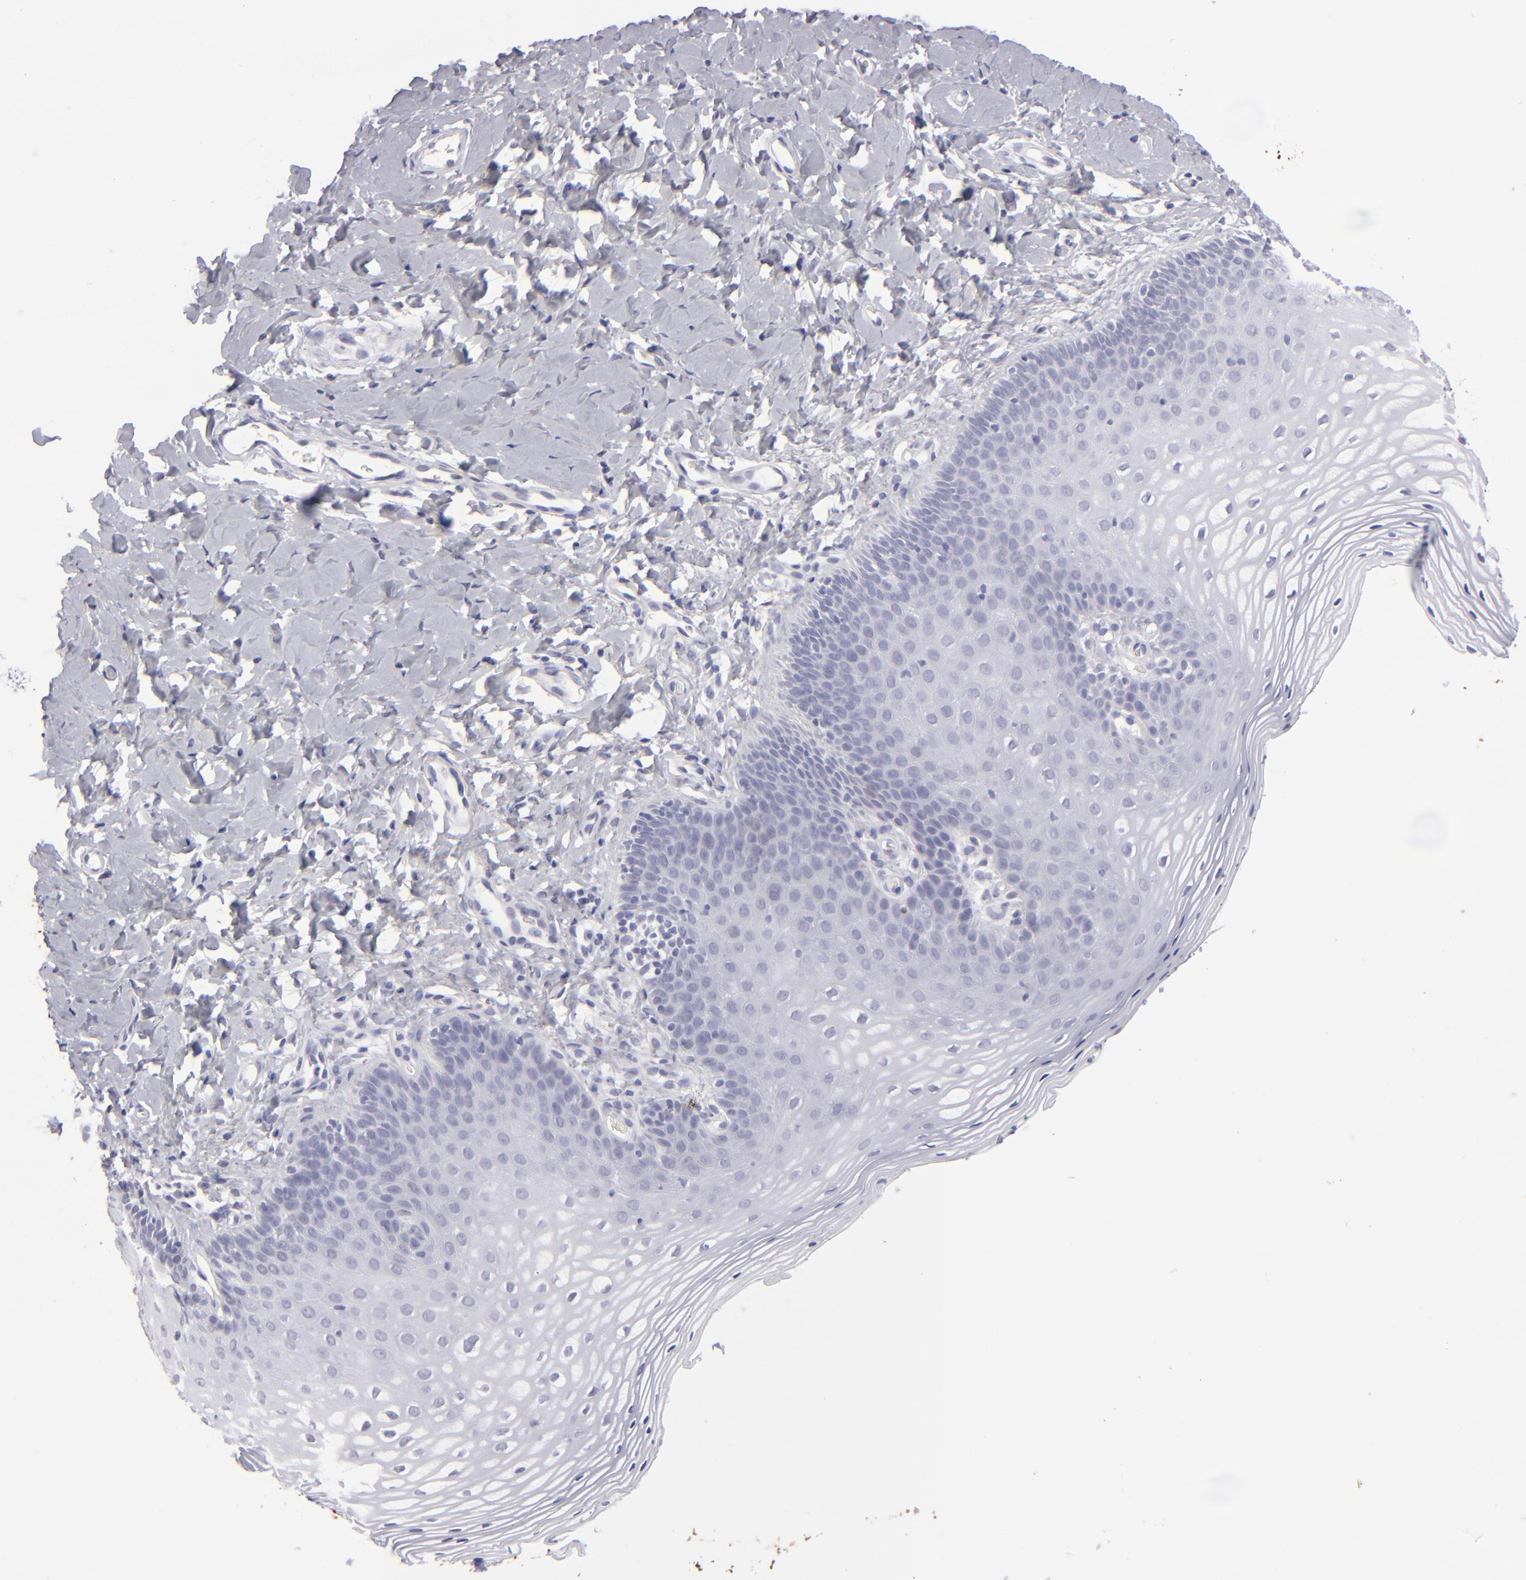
{"staining": {"intensity": "negative", "quantity": "none", "location": "none"}, "tissue": "vagina", "cell_type": "Squamous epithelial cells", "image_type": "normal", "snomed": [{"axis": "morphology", "description": "Normal tissue, NOS"}, {"axis": "topography", "description": "Vagina"}], "caption": "Immunohistochemistry image of normal vagina: vagina stained with DAB exhibits no significant protein expression in squamous epithelial cells. The staining was performed using DAB to visualize the protein expression in brown, while the nuclei were stained in blue with hematoxylin (Magnification: 20x).", "gene": "ALDOB", "patient": {"sex": "female", "age": 55}}